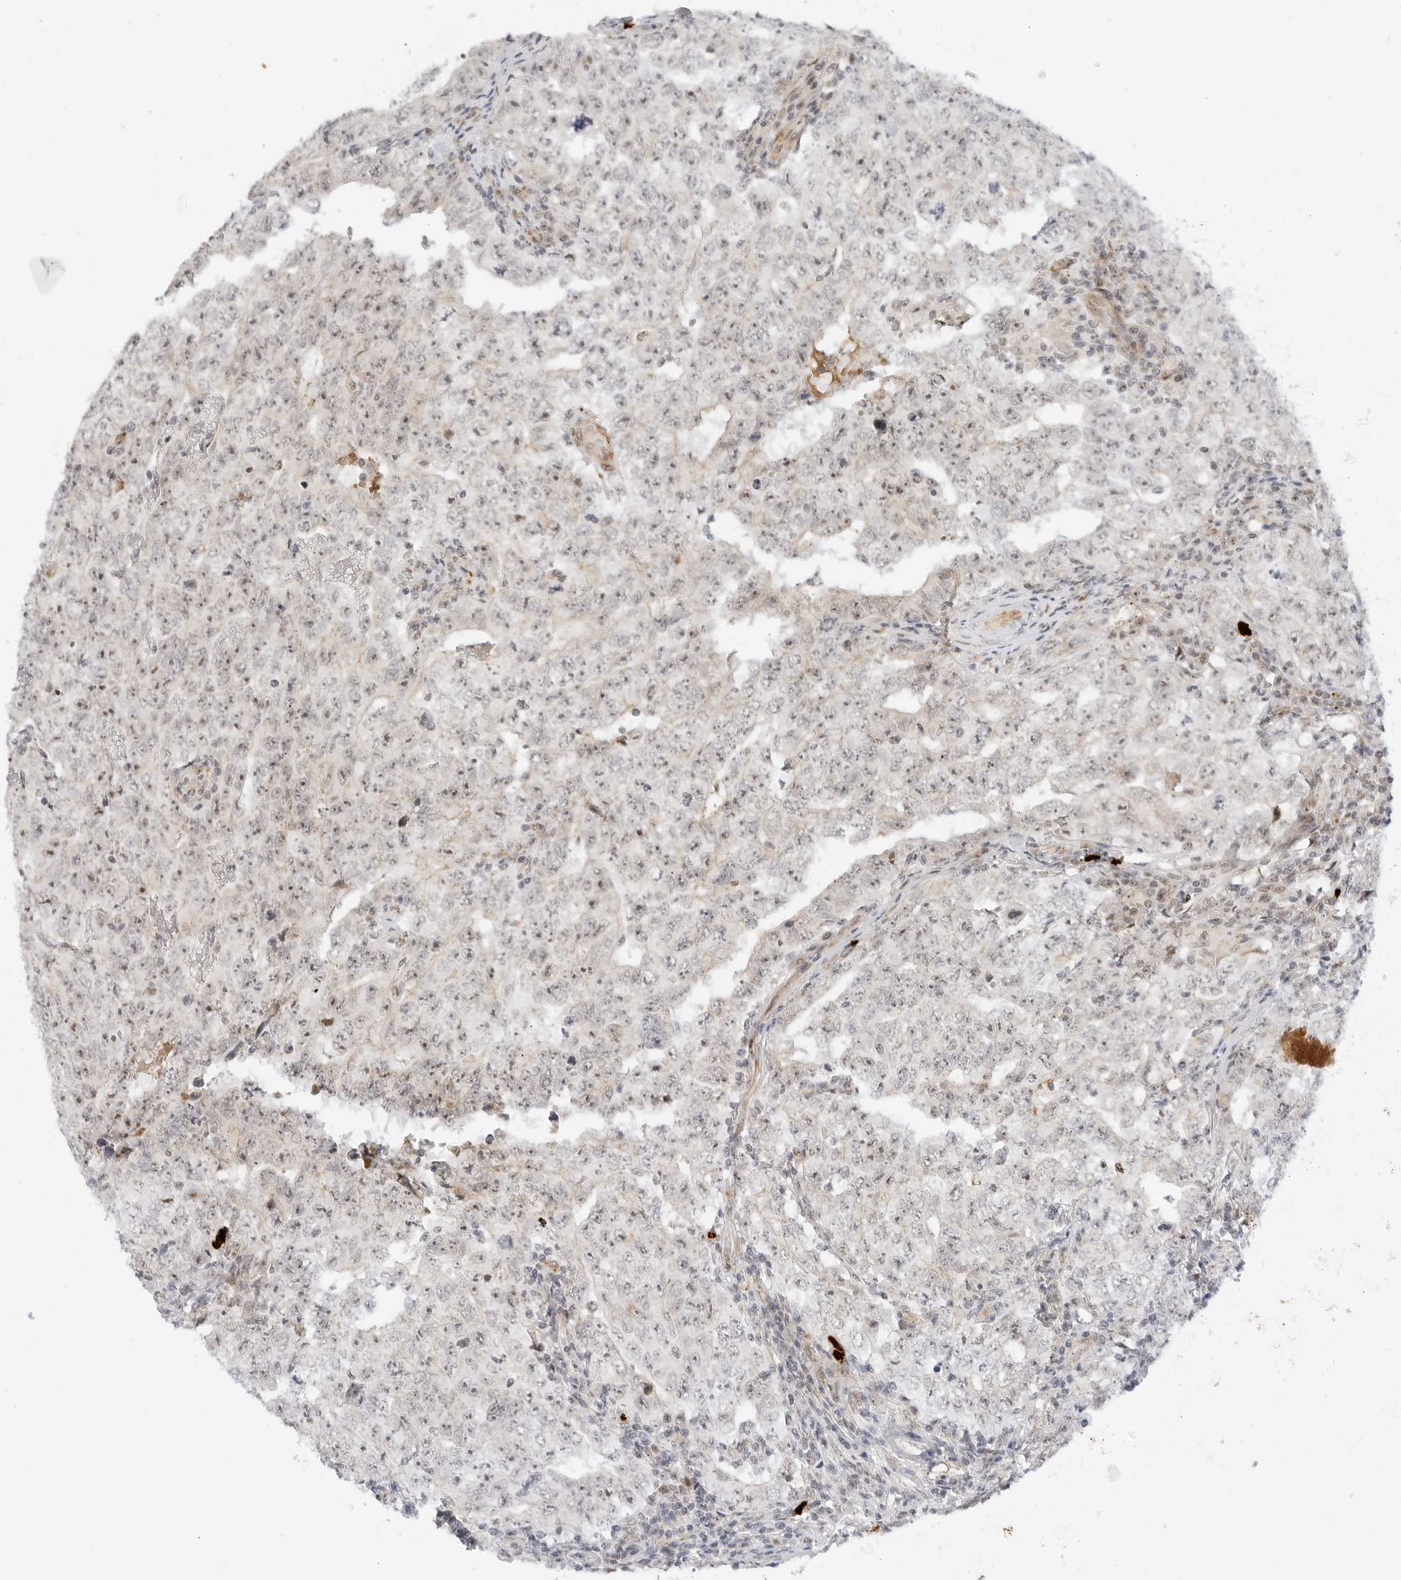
{"staining": {"intensity": "weak", "quantity": "<25%", "location": "nuclear"}, "tissue": "testis cancer", "cell_type": "Tumor cells", "image_type": "cancer", "snomed": [{"axis": "morphology", "description": "Carcinoma, Embryonal, NOS"}, {"axis": "topography", "description": "Testis"}], "caption": "Testis cancer stained for a protein using immunohistochemistry demonstrates no positivity tumor cells.", "gene": "HIPK3", "patient": {"sex": "male", "age": 26}}